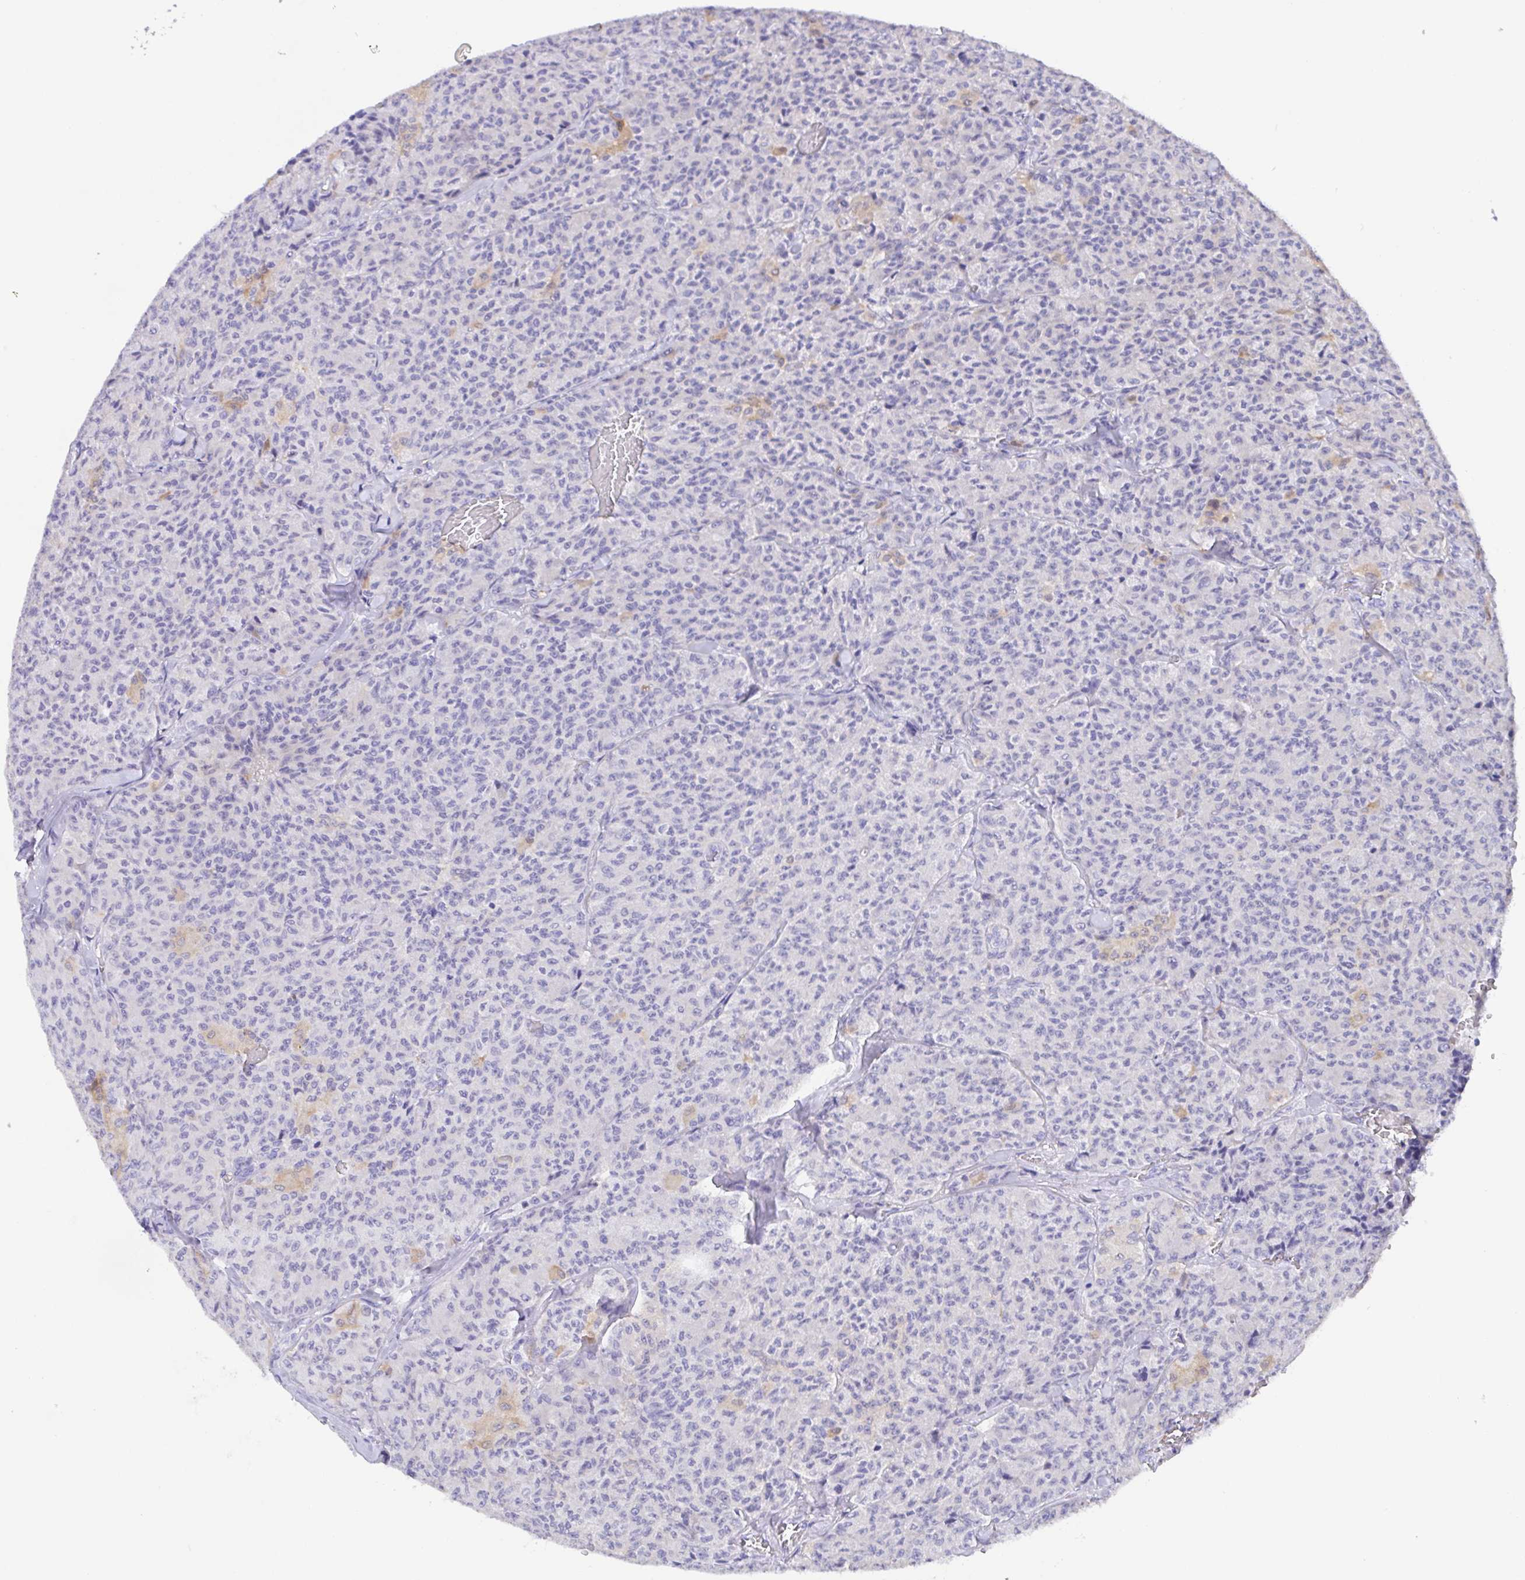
{"staining": {"intensity": "negative", "quantity": "none", "location": "none"}, "tissue": "carcinoid", "cell_type": "Tumor cells", "image_type": "cancer", "snomed": [{"axis": "morphology", "description": "Carcinoid, malignant, NOS"}, {"axis": "topography", "description": "Lung"}], "caption": "Micrograph shows no protein staining in tumor cells of carcinoid (malignant) tissue.", "gene": "MUCL3", "patient": {"sex": "male", "age": 71}}